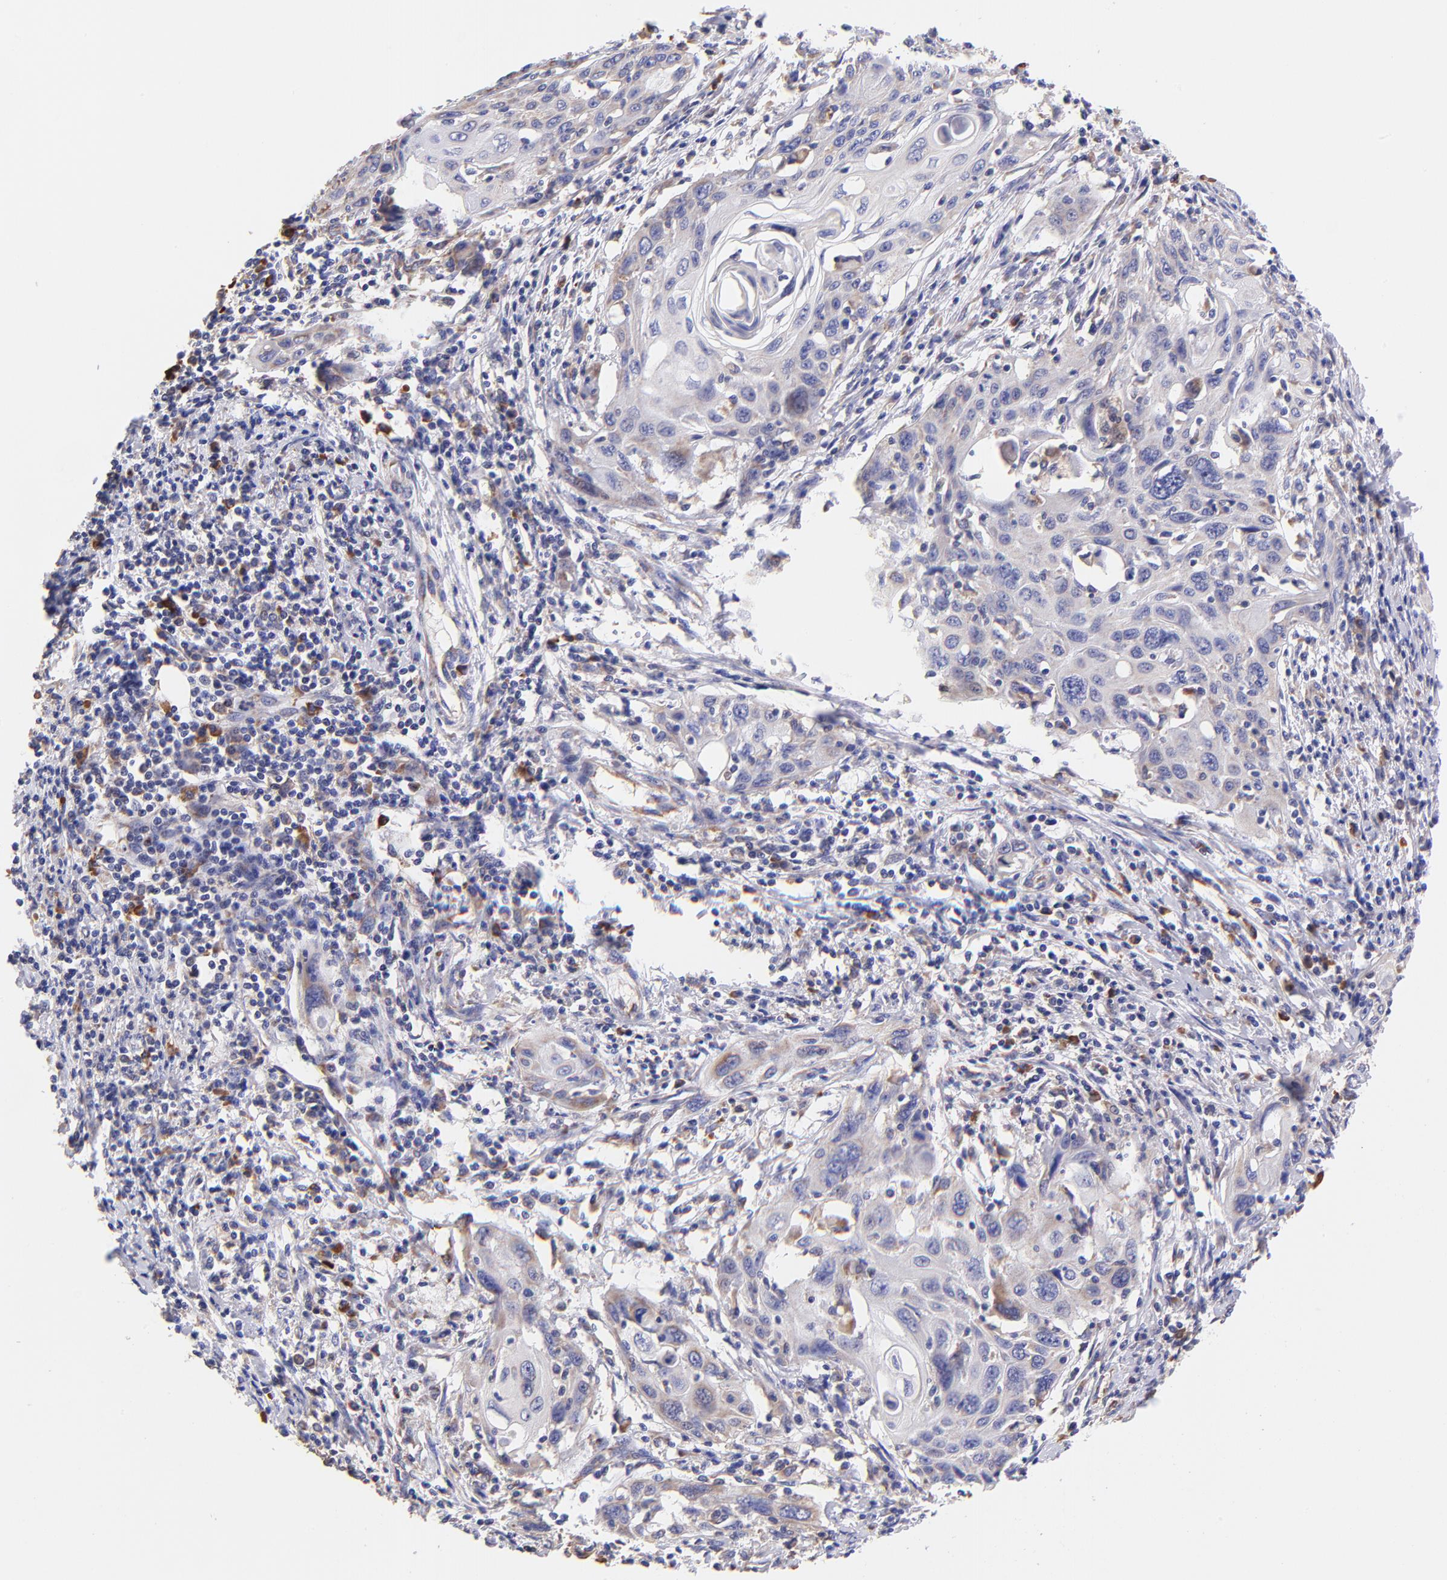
{"staining": {"intensity": "negative", "quantity": "none", "location": "none"}, "tissue": "cervical cancer", "cell_type": "Tumor cells", "image_type": "cancer", "snomed": [{"axis": "morphology", "description": "Squamous cell carcinoma, NOS"}, {"axis": "topography", "description": "Cervix"}], "caption": "Cervical squamous cell carcinoma was stained to show a protein in brown. There is no significant staining in tumor cells.", "gene": "PREX1", "patient": {"sex": "female", "age": 54}}